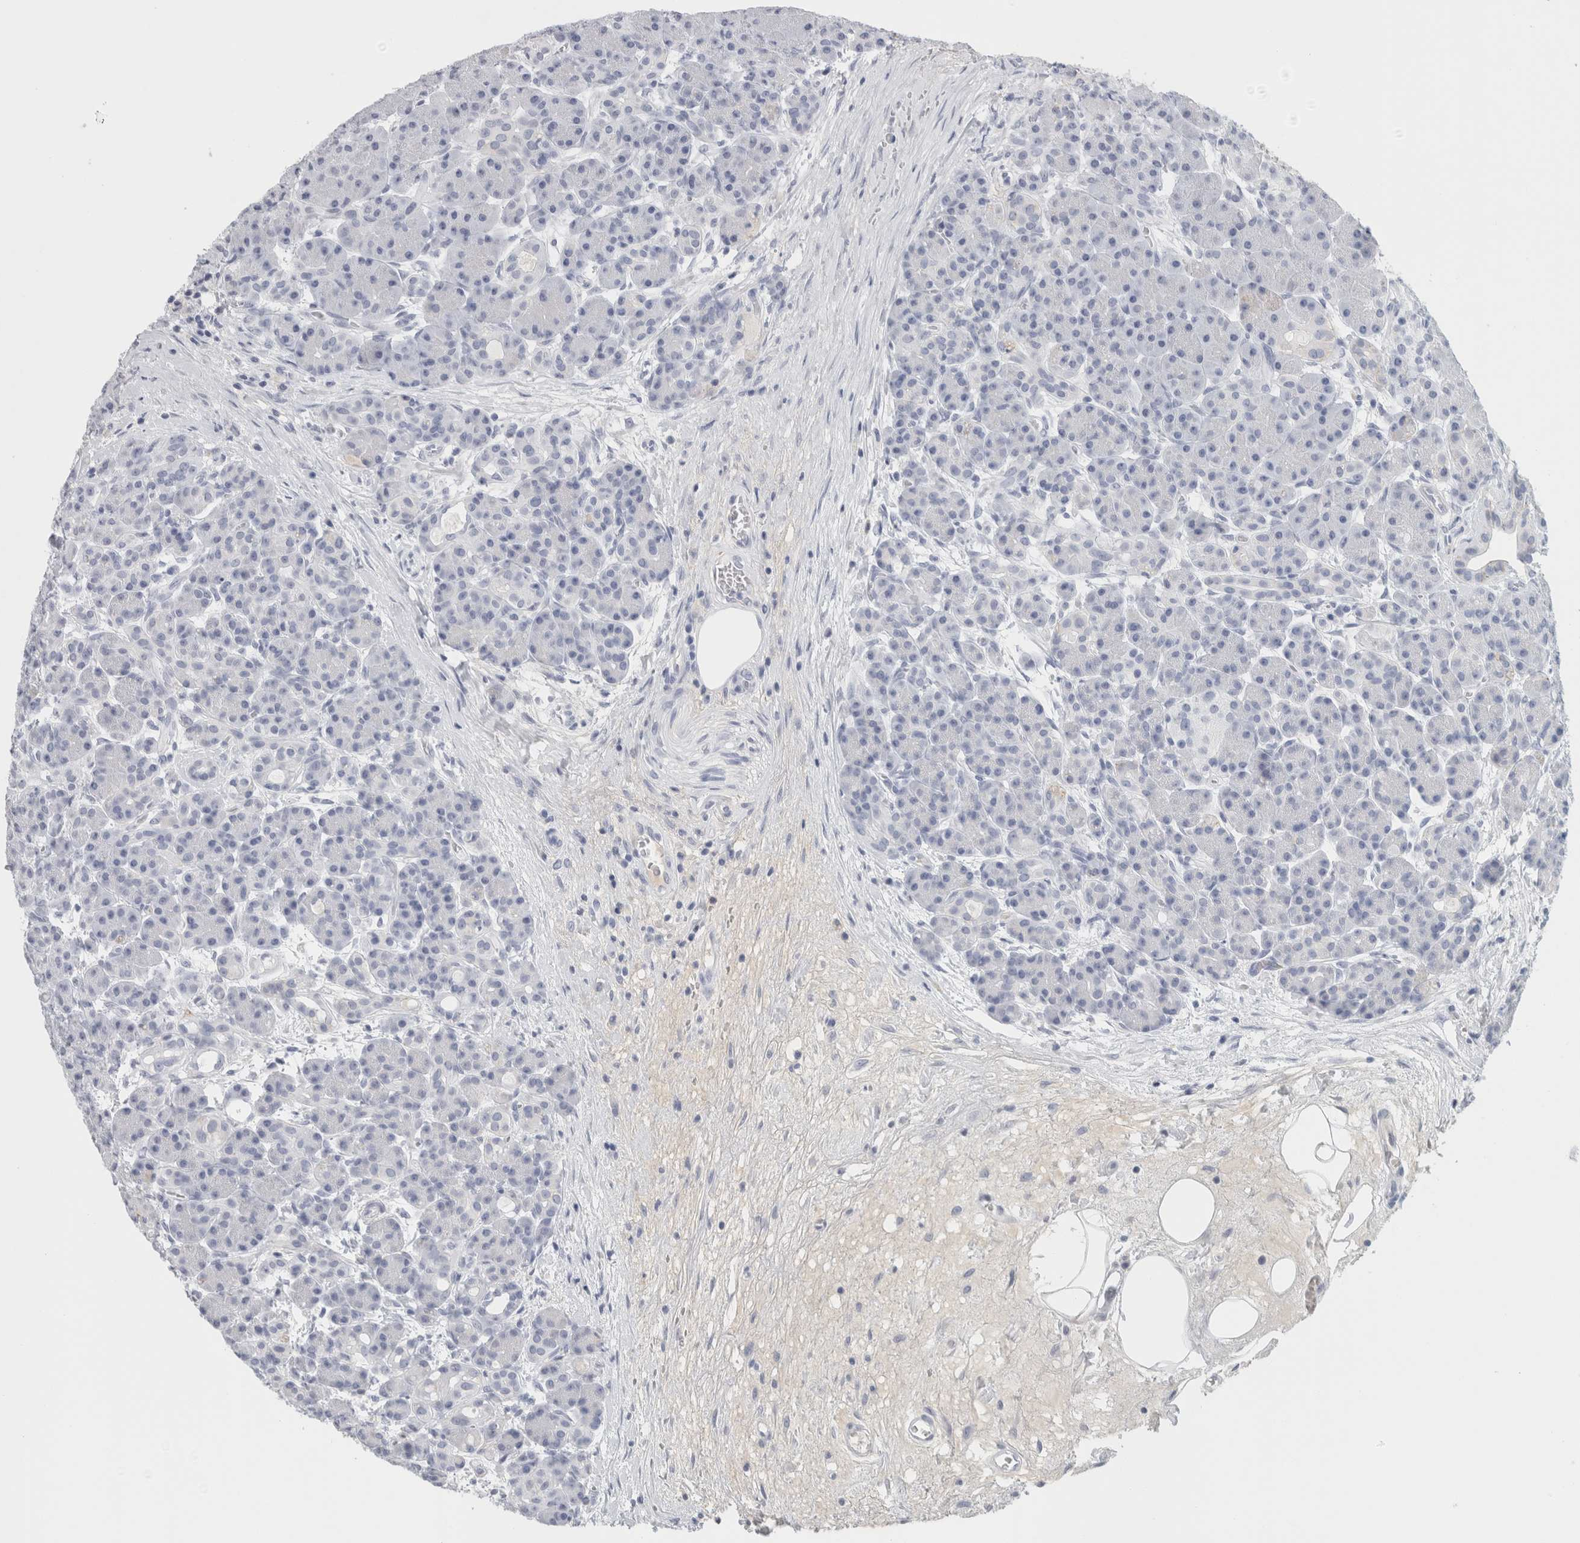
{"staining": {"intensity": "negative", "quantity": "none", "location": "none"}, "tissue": "pancreas", "cell_type": "Exocrine glandular cells", "image_type": "normal", "snomed": [{"axis": "morphology", "description": "Normal tissue, NOS"}, {"axis": "topography", "description": "Pancreas"}], "caption": "This is an immunohistochemistry micrograph of normal pancreas. There is no positivity in exocrine glandular cells.", "gene": "TSPAN8", "patient": {"sex": "male", "age": 63}}